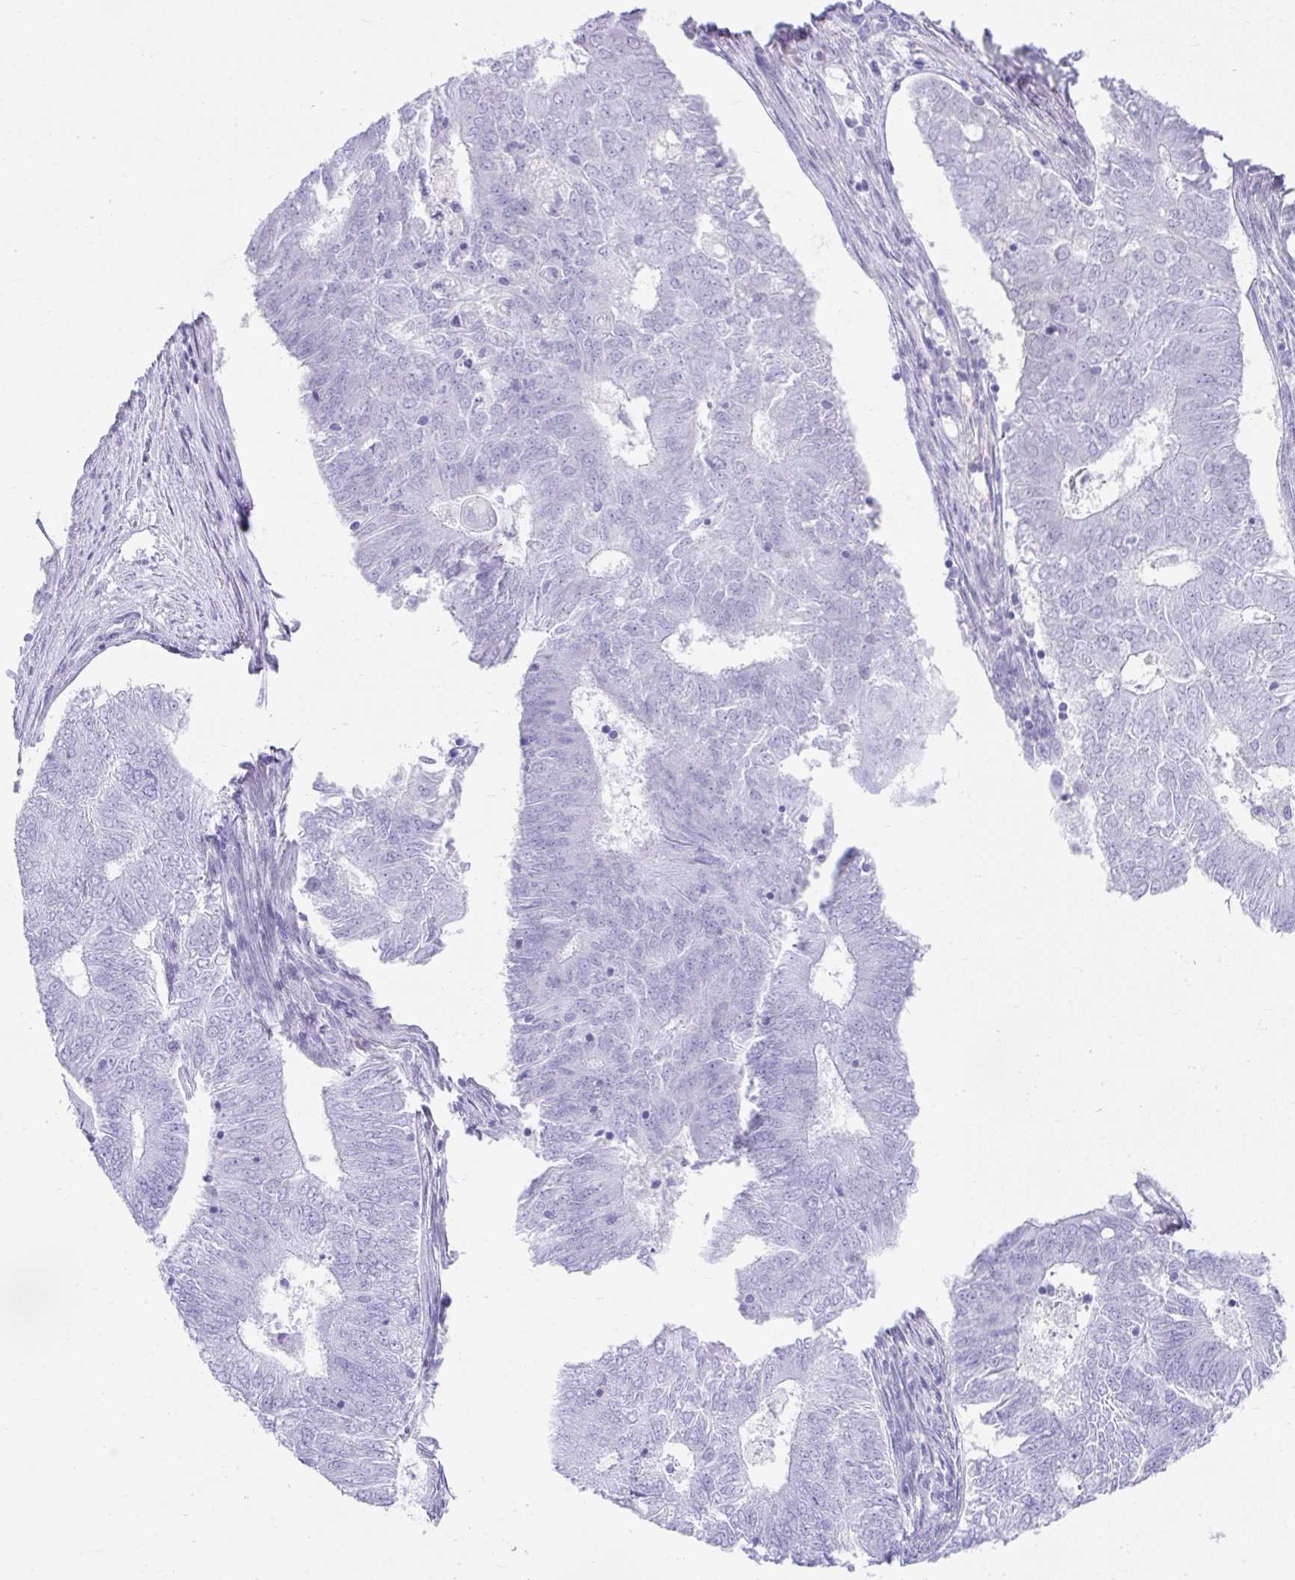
{"staining": {"intensity": "negative", "quantity": "none", "location": "none"}, "tissue": "endometrial cancer", "cell_type": "Tumor cells", "image_type": "cancer", "snomed": [{"axis": "morphology", "description": "Adenocarcinoma, NOS"}, {"axis": "topography", "description": "Endometrium"}], "caption": "High magnification brightfield microscopy of endometrial cancer stained with DAB (3,3'-diaminobenzidine) (brown) and counterstained with hematoxylin (blue): tumor cells show no significant positivity.", "gene": "TNNT1", "patient": {"sex": "female", "age": 62}}